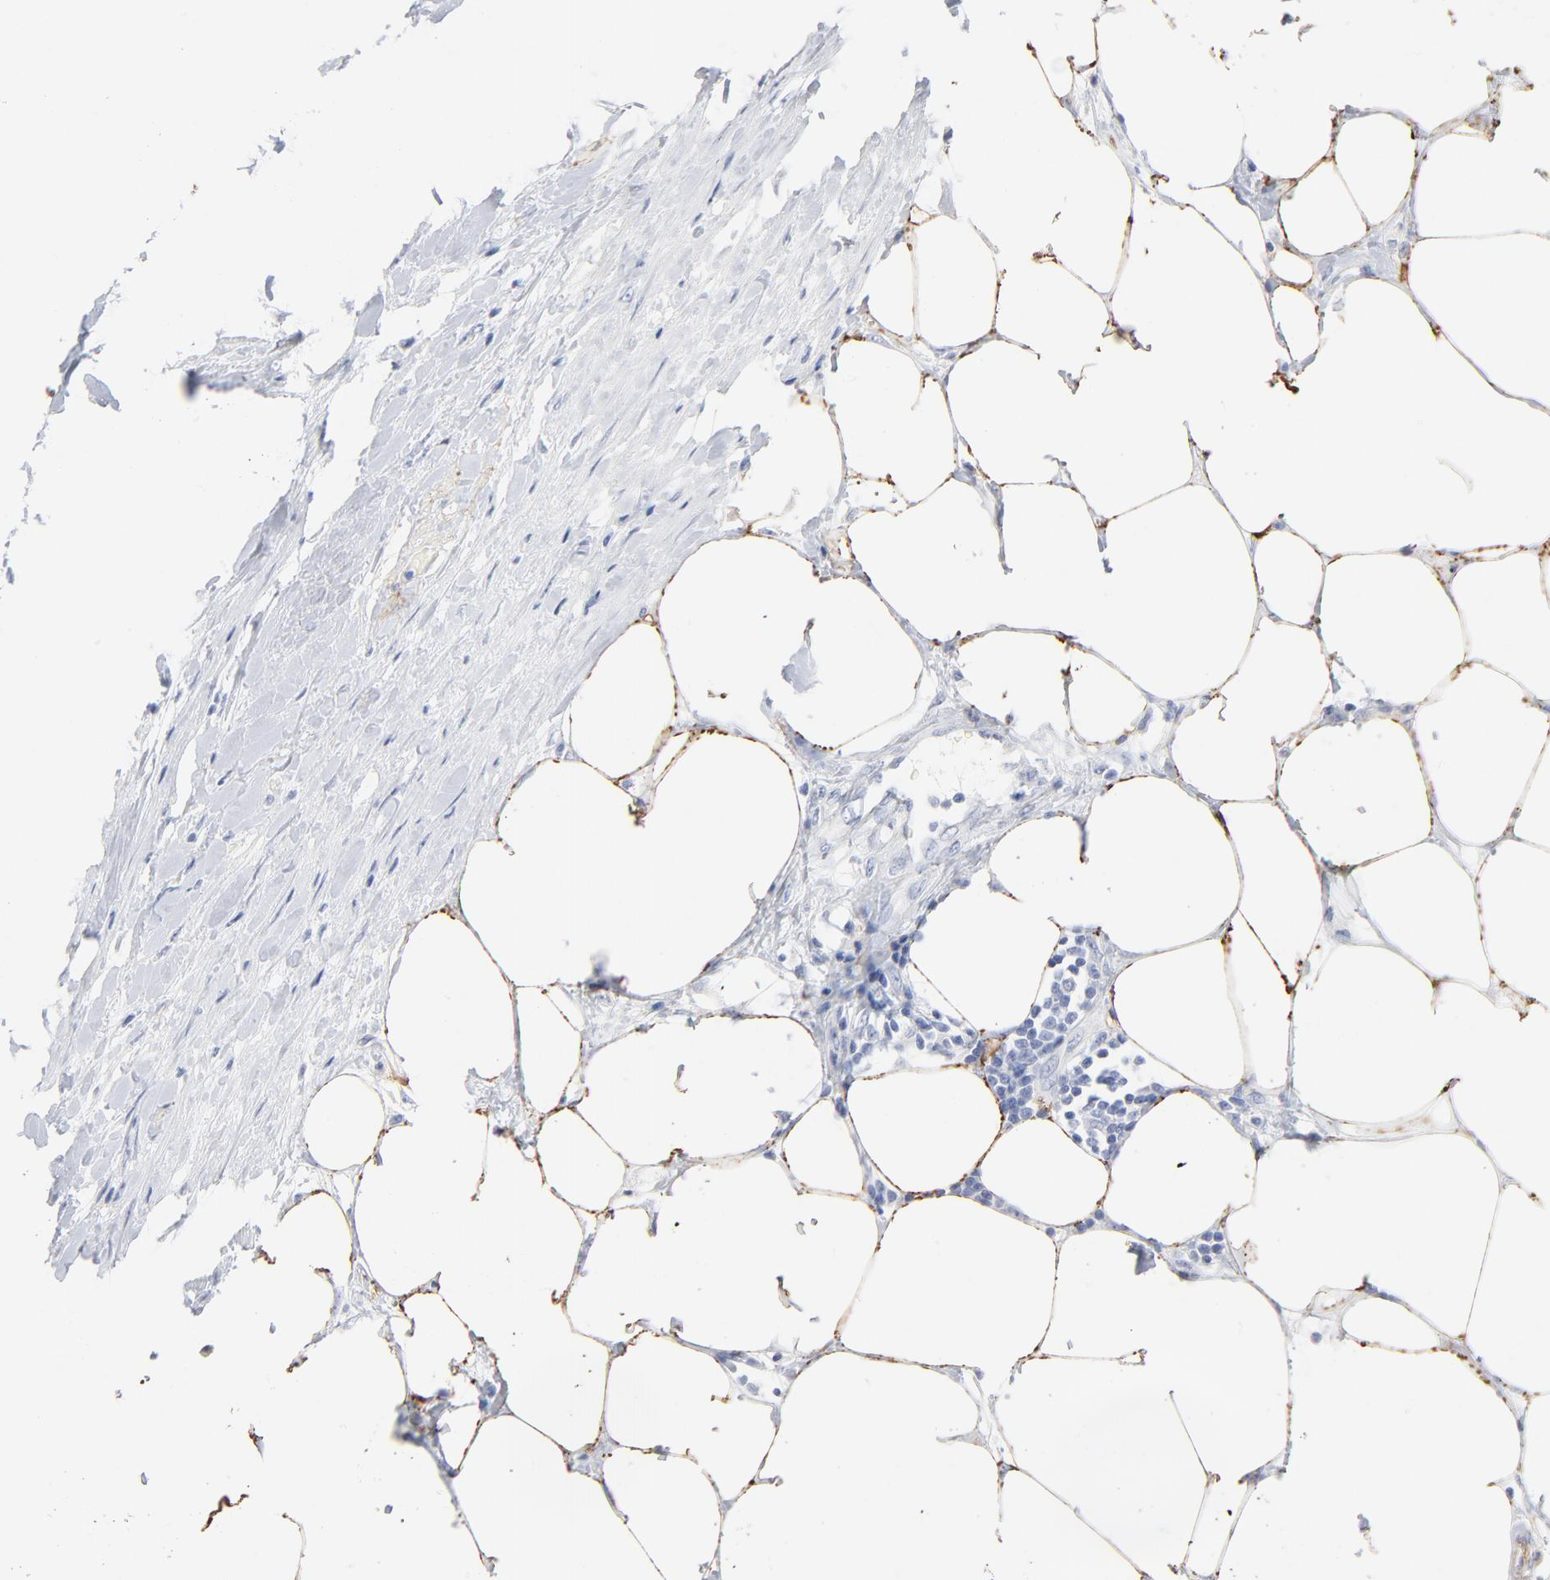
{"staining": {"intensity": "negative", "quantity": "none", "location": "none"}, "tissue": "urothelial cancer", "cell_type": "Tumor cells", "image_type": "cancer", "snomed": [{"axis": "morphology", "description": "Urothelial carcinoma, High grade"}, {"axis": "topography", "description": "Urinary bladder"}], "caption": "Immunohistochemistry of urothelial cancer demonstrates no positivity in tumor cells.", "gene": "AGTR1", "patient": {"sex": "male", "age": 61}}